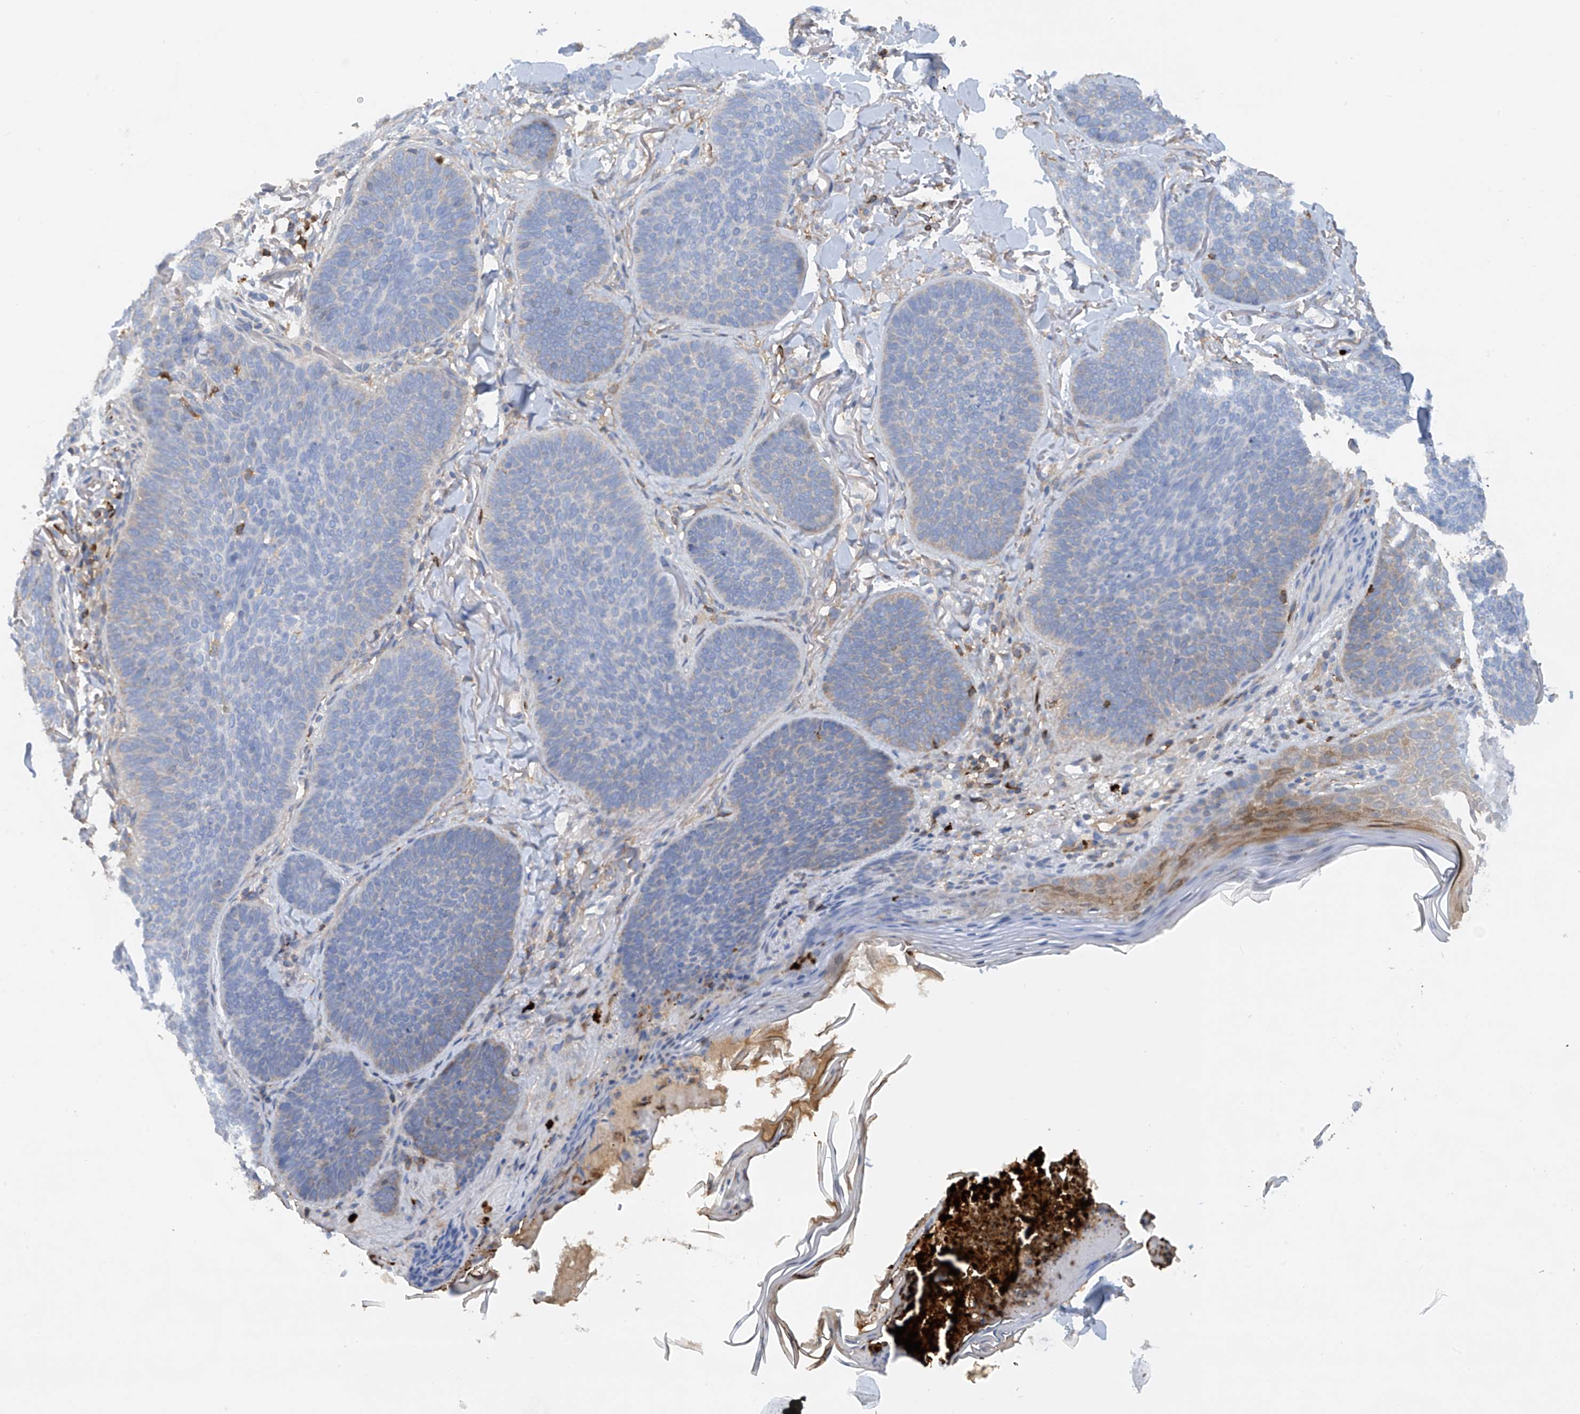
{"staining": {"intensity": "negative", "quantity": "none", "location": "none"}, "tissue": "skin cancer", "cell_type": "Tumor cells", "image_type": "cancer", "snomed": [{"axis": "morphology", "description": "Basal cell carcinoma"}, {"axis": "topography", "description": "Skin"}], "caption": "Skin basal cell carcinoma stained for a protein using immunohistochemistry shows no staining tumor cells.", "gene": "PHACTR2", "patient": {"sex": "male", "age": 85}}